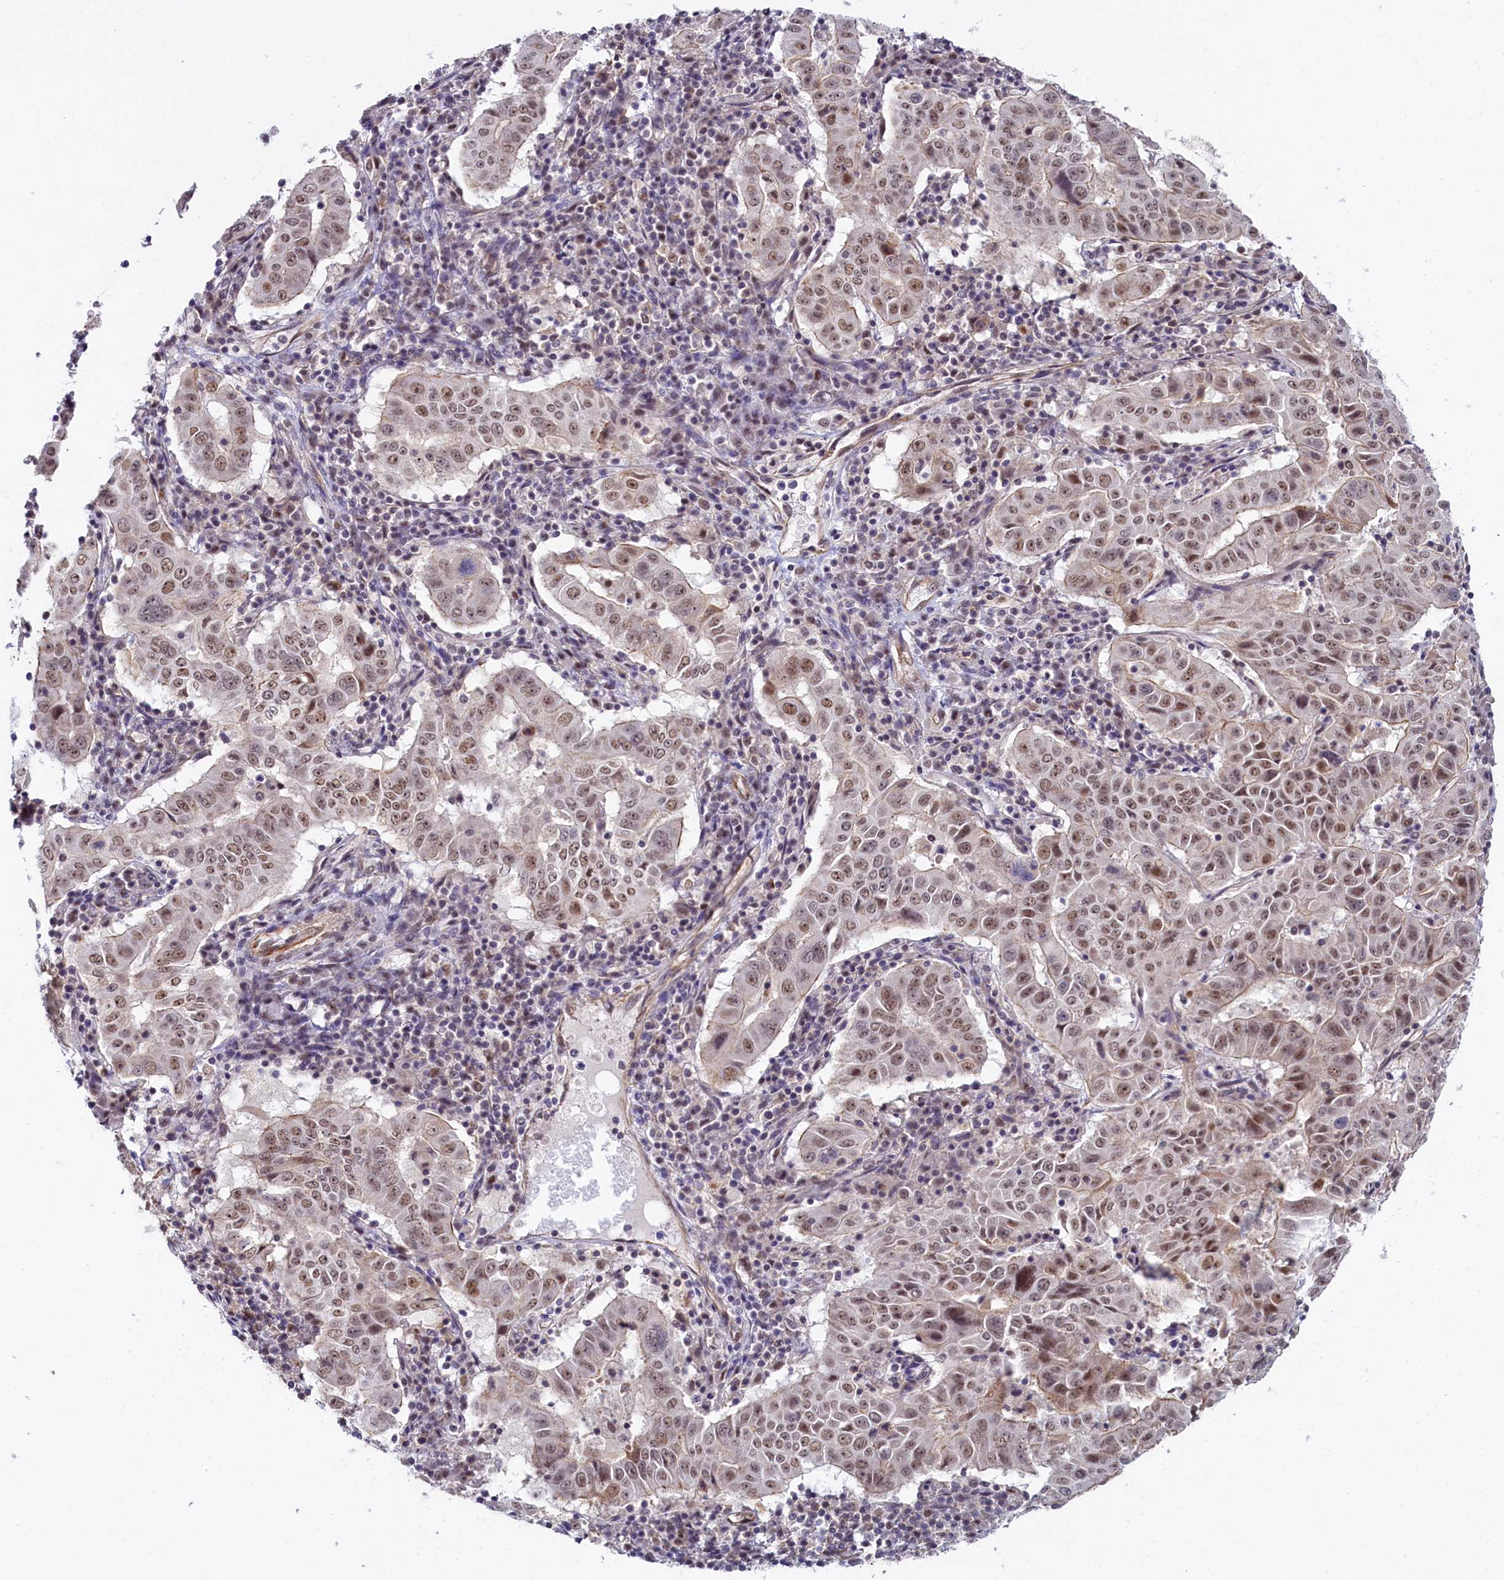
{"staining": {"intensity": "moderate", "quantity": ">75%", "location": "nuclear"}, "tissue": "pancreatic cancer", "cell_type": "Tumor cells", "image_type": "cancer", "snomed": [{"axis": "morphology", "description": "Adenocarcinoma, NOS"}, {"axis": "topography", "description": "Pancreas"}], "caption": "A high-resolution histopathology image shows IHC staining of pancreatic cancer (adenocarcinoma), which reveals moderate nuclear positivity in about >75% of tumor cells.", "gene": "INTS14", "patient": {"sex": "male", "age": 63}}